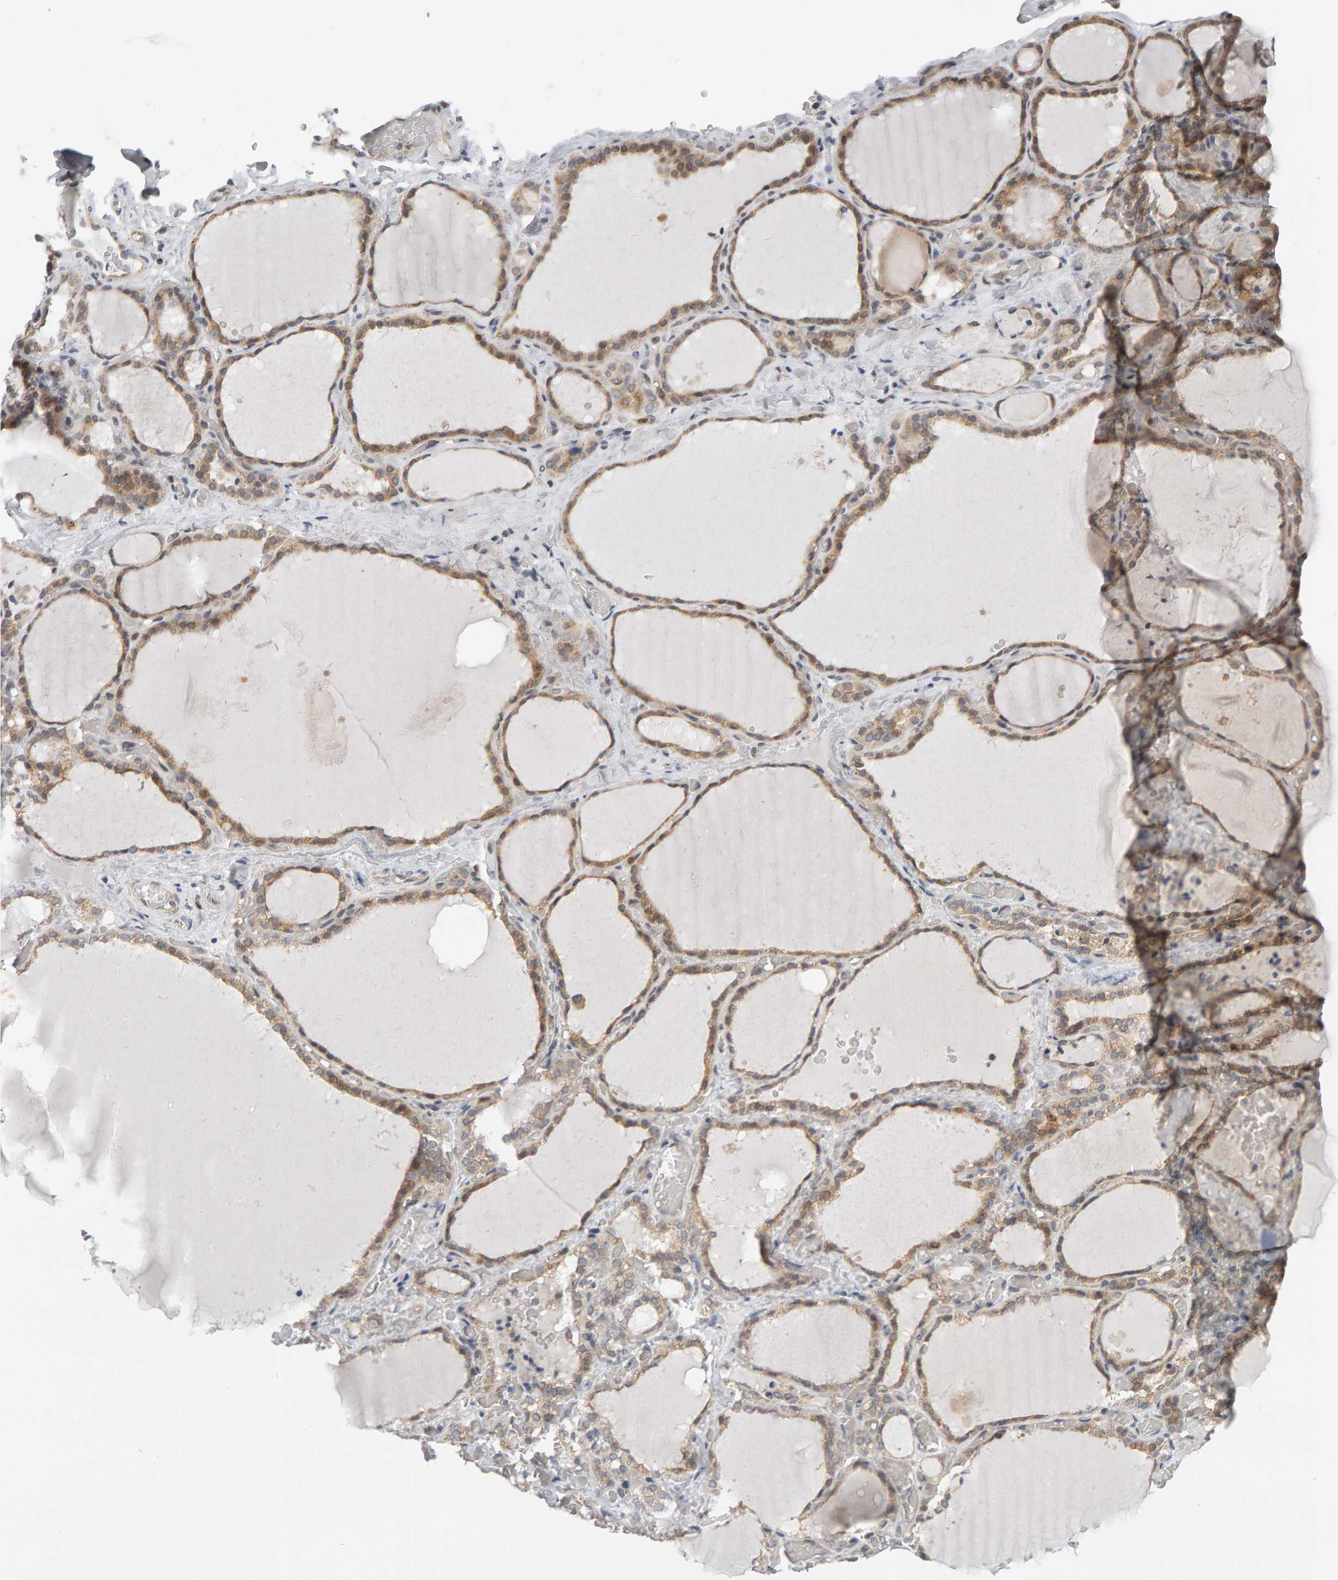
{"staining": {"intensity": "moderate", "quantity": ">75%", "location": "cytoplasmic/membranous"}, "tissue": "thyroid gland", "cell_type": "Glandular cells", "image_type": "normal", "snomed": [{"axis": "morphology", "description": "Normal tissue, NOS"}, {"axis": "topography", "description": "Thyroid gland"}], "caption": "The histopathology image shows immunohistochemical staining of unremarkable thyroid gland. There is moderate cytoplasmic/membranous staining is appreciated in approximately >75% of glandular cells. (brown staining indicates protein expression, while blue staining denotes nuclei).", "gene": "MSRA", "patient": {"sex": "female", "age": 22}}